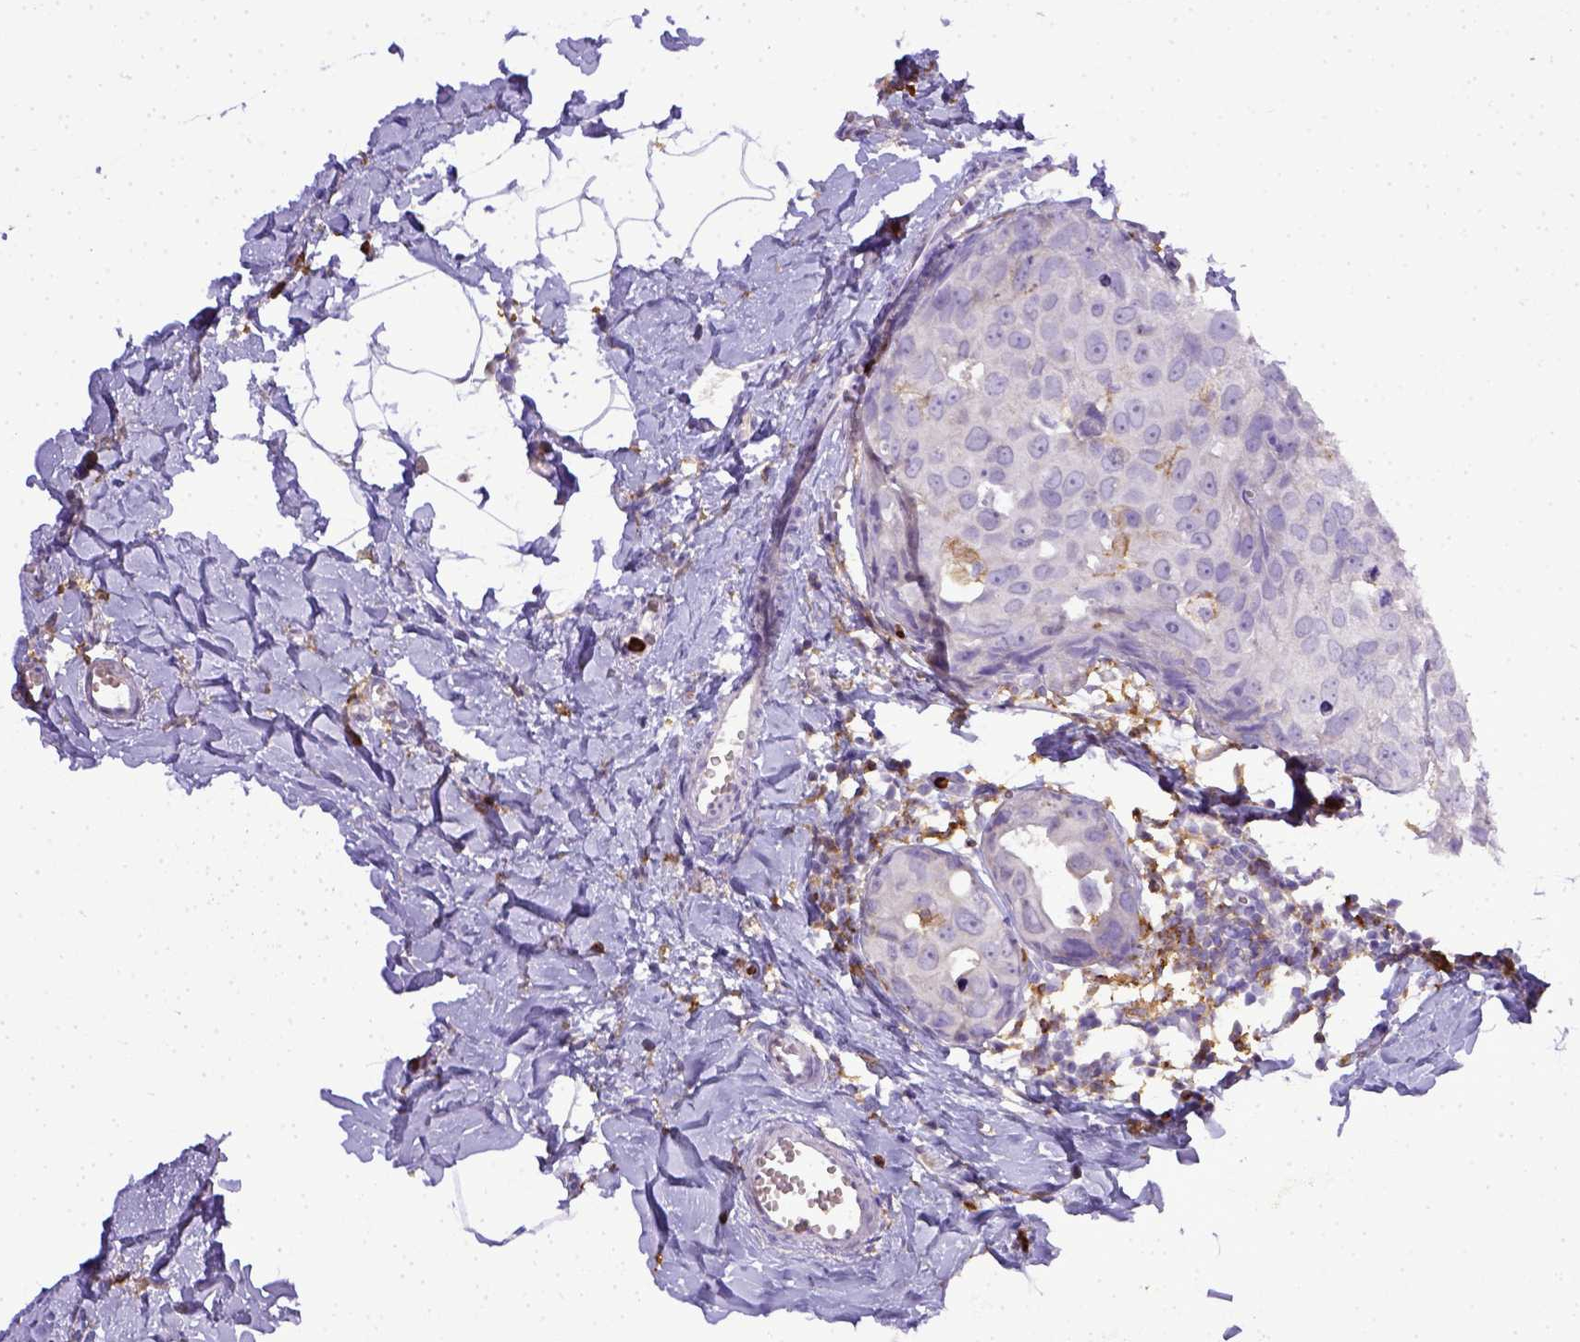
{"staining": {"intensity": "negative", "quantity": "none", "location": "none"}, "tissue": "breast cancer", "cell_type": "Tumor cells", "image_type": "cancer", "snomed": [{"axis": "morphology", "description": "Duct carcinoma"}, {"axis": "topography", "description": "Breast"}], "caption": "This micrograph is of breast intraductal carcinoma stained with IHC to label a protein in brown with the nuclei are counter-stained blue. There is no positivity in tumor cells.", "gene": "ITGAM", "patient": {"sex": "female", "age": 38}}